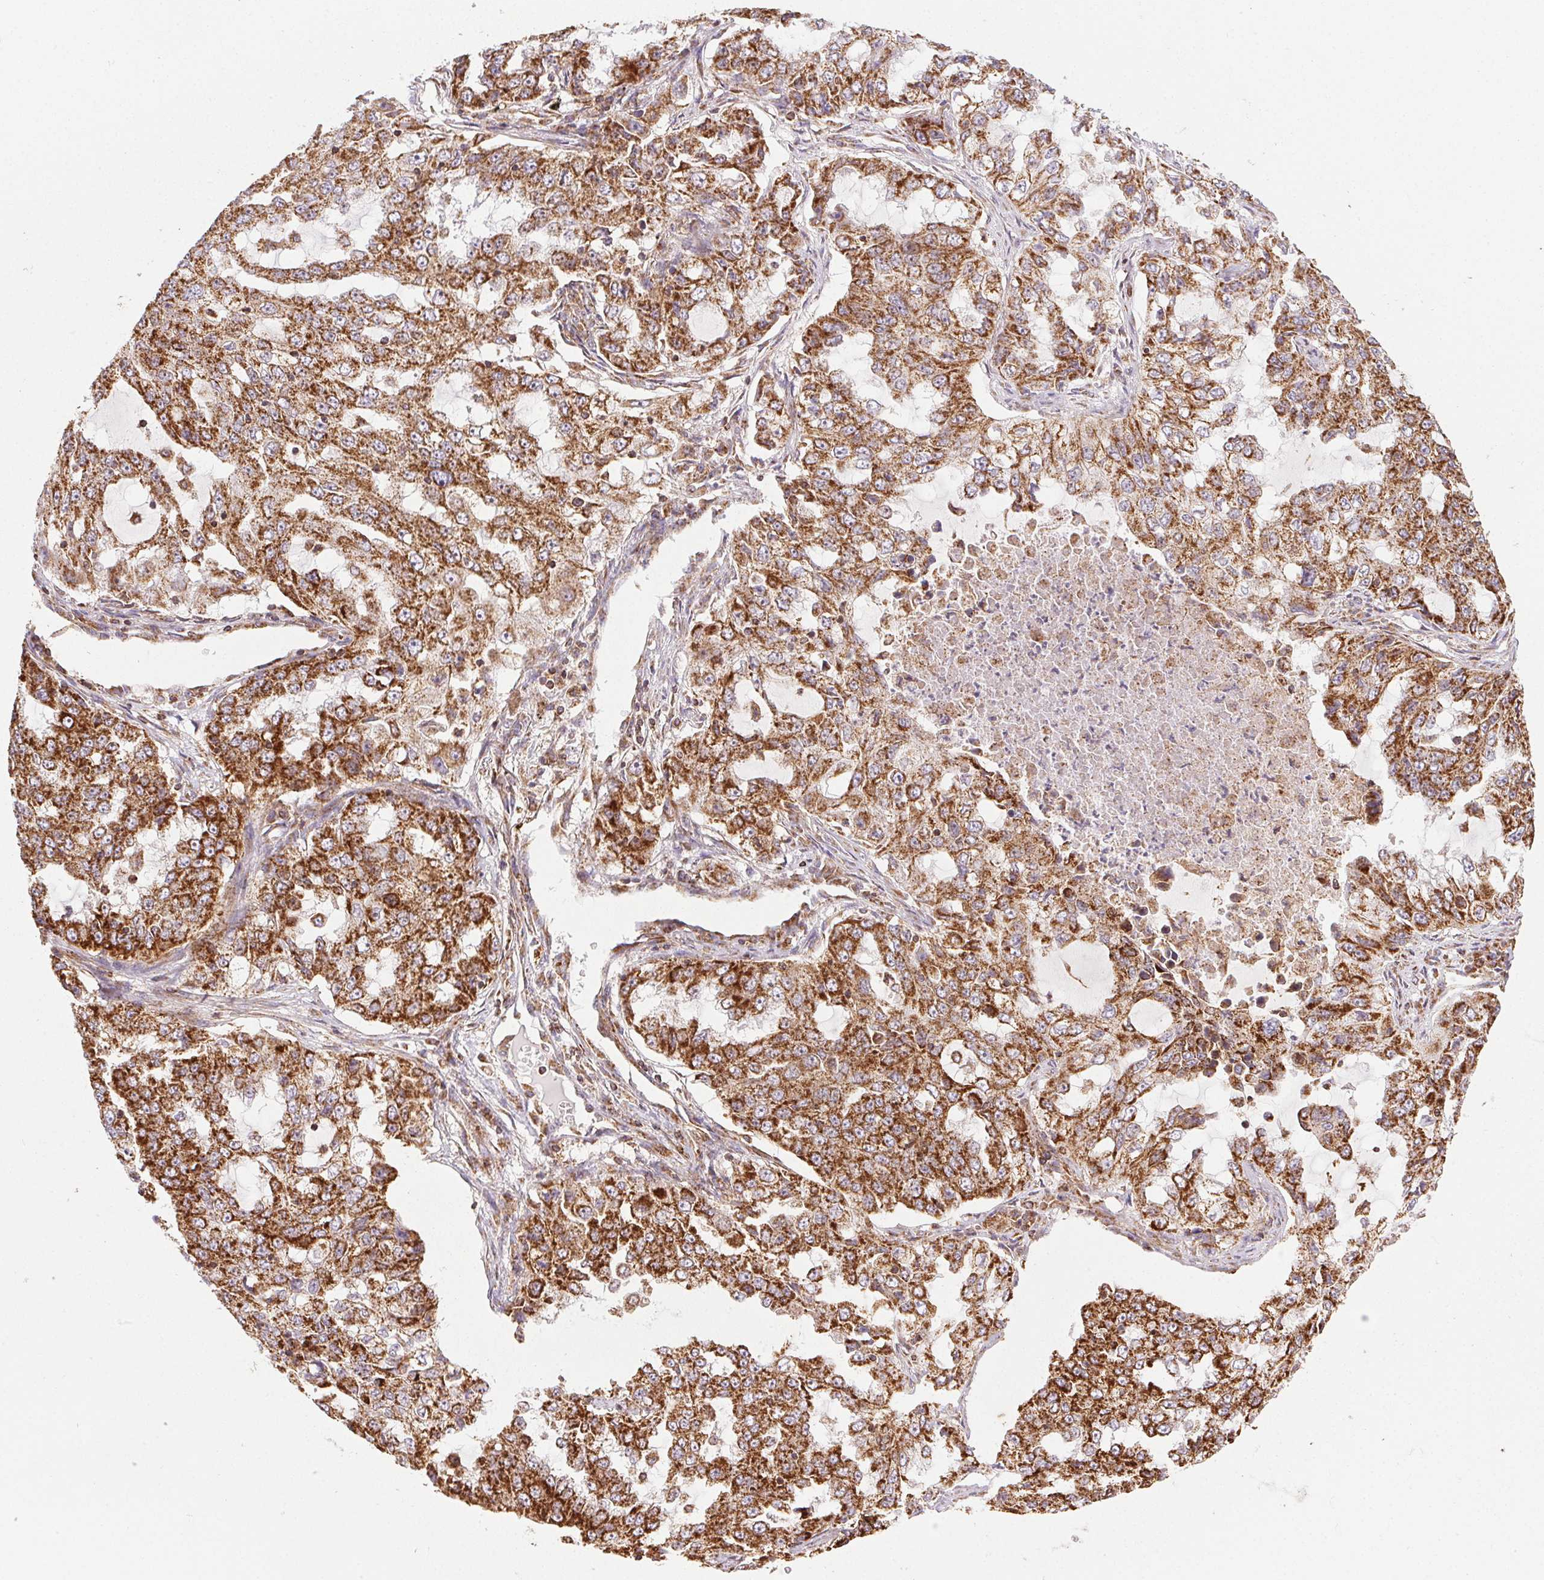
{"staining": {"intensity": "strong", "quantity": ">75%", "location": "cytoplasmic/membranous"}, "tissue": "lung cancer", "cell_type": "Tumor cells", "image_type": "cancer", "snomed": [{"axis": "morphology", "description": "Adenocarcinoma, NOS"}, {"axis": "topography", "description": "Lung"}], "caption": "Lung adenocarcinoma stained for a protein (brown) exhibits strong cytoplasmic/membranous positive expression in about >75% of tumor cells.", "gene": "CLPB", "patient": {"sex": "female", "age": 61}}